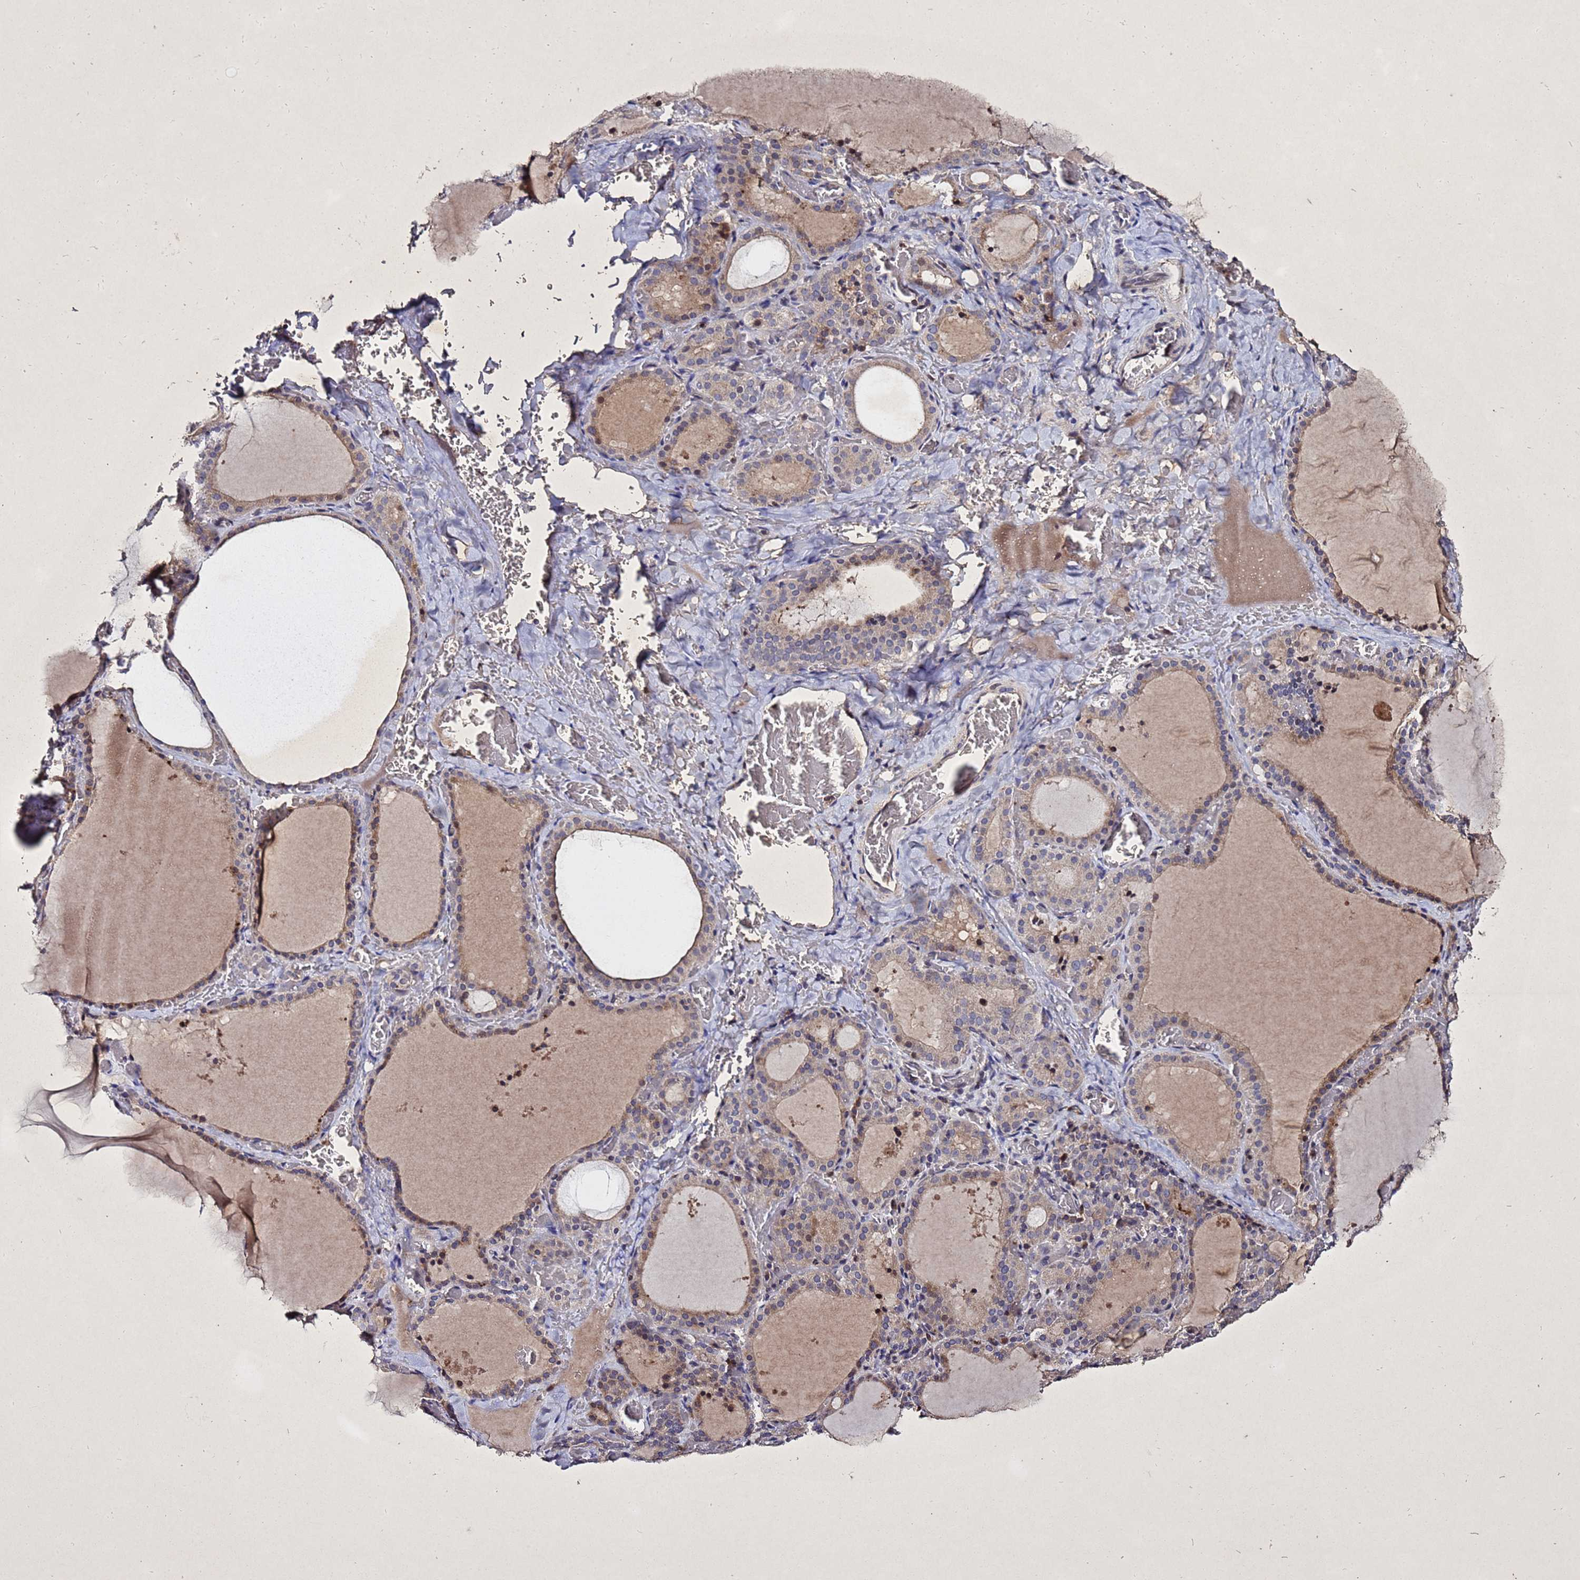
{"staining": {"intensity": "moderate", "quantity": ">75%", "location": "cytoplasmic/membranous"}, "tissue": "thyroid gland", "cell_type": "Glandular cells", "image_type": "normal", "snomed": [{"axis": "morphology", "description": "Normal tissue, NOS"}, {"axis": "topography", "description": "Thyroid gland"}], "caption": "Moderate cytoplasmic/membranous protein positivity is seen in about >75% of glandular cells in thyroid gland.", "gene": "SV2B", "patient": {"sex": "female", "age": 39}}